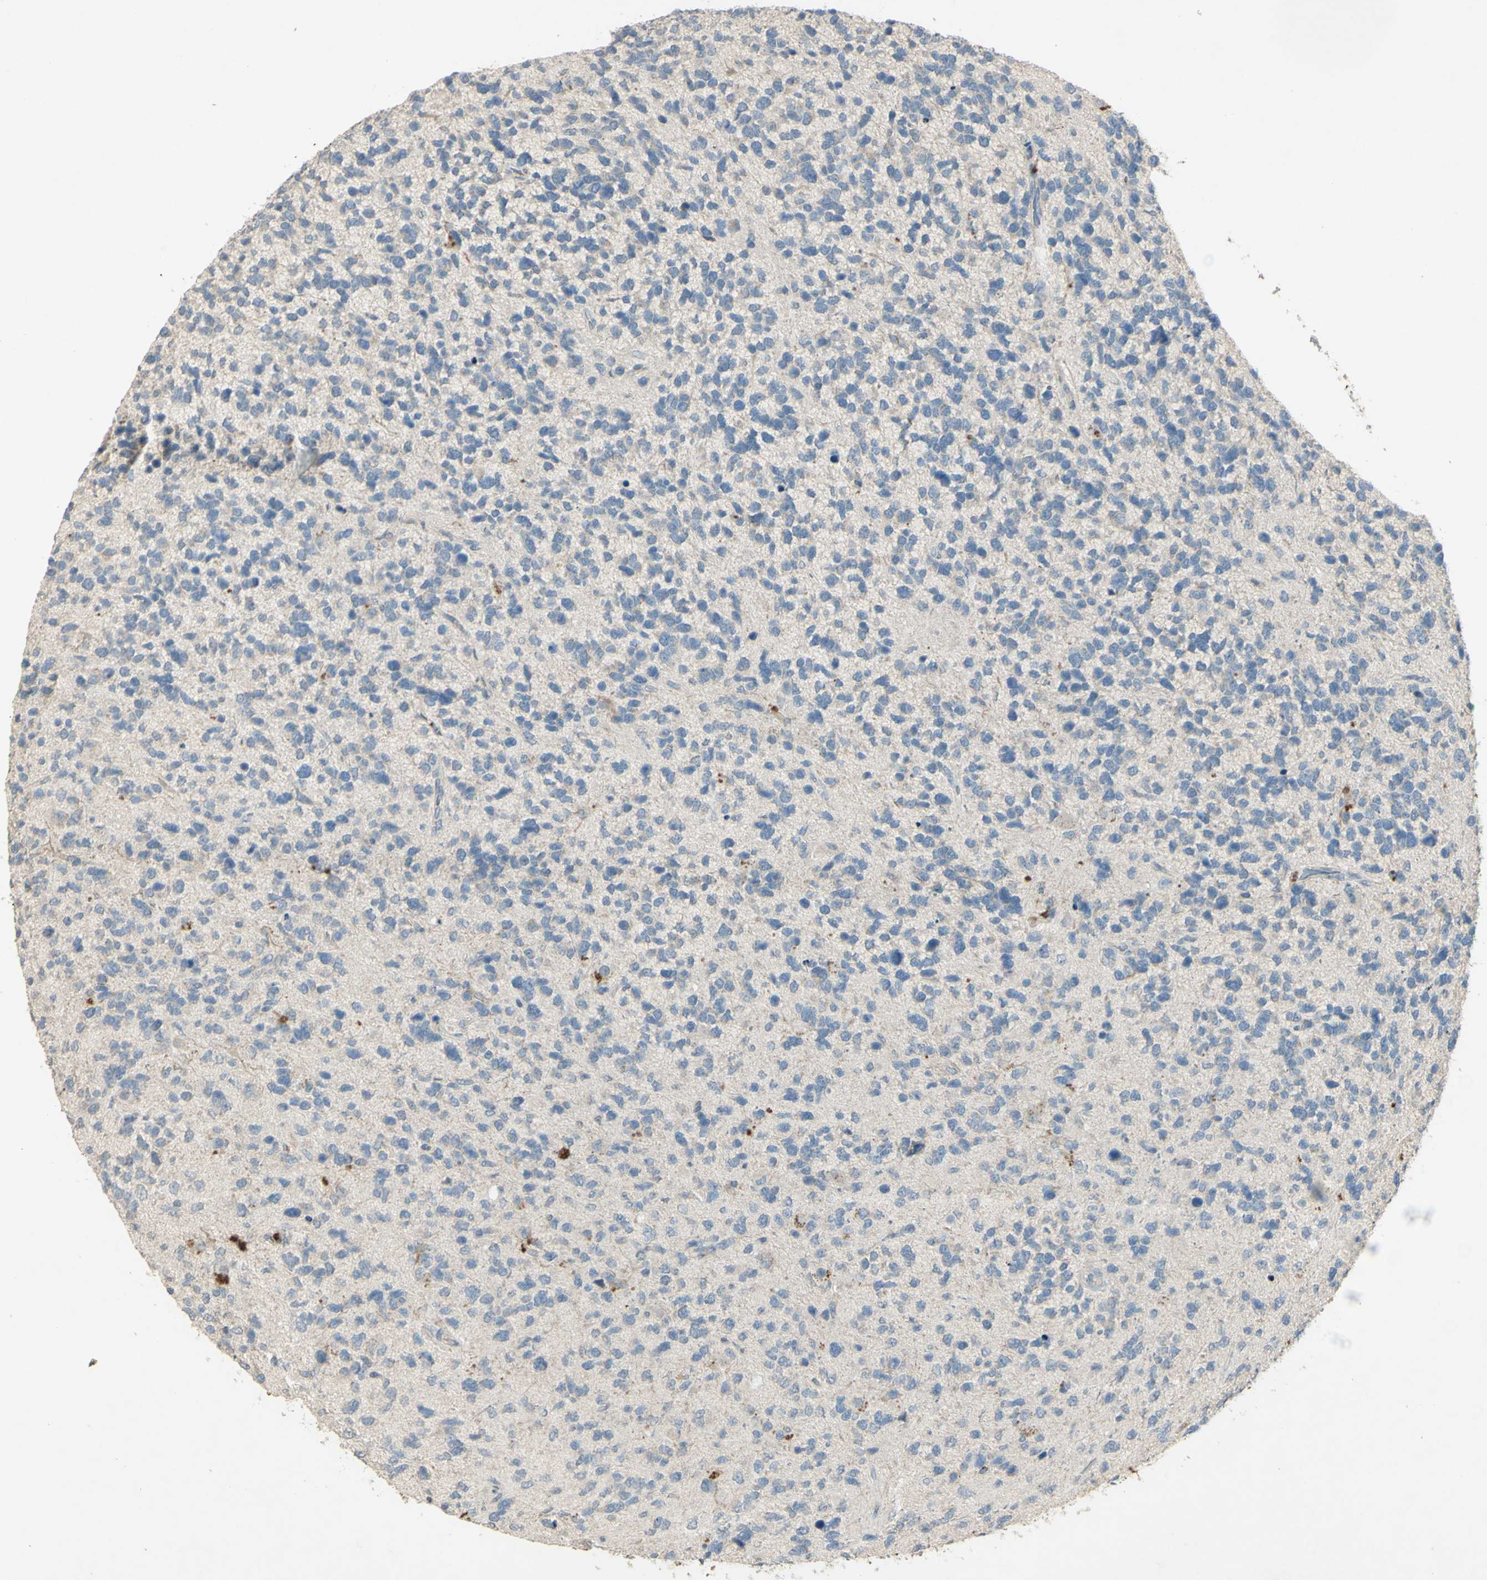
{"staining": {"intensity": "negative", "quantity": "none", "location": "none"}, "tissue": "glioma", "cell_type": "Tumor cells", "image_type": "cancer", "snomed": [{"axis": "morphology", "description": "Glioma, malignant, High grade"}, {"axis": "topography", "description": "Brain"}], "caption": "Immunohistochemistry (IHC) micrograph of glioma stained for a protein (brown), which reveals no positivity in tumor cells. (Immunohistochemistry (IHC), brightfield microscopy, high magnification).", "gene": "TIMM21", "patient": {"sex": "female", "age": 58}}